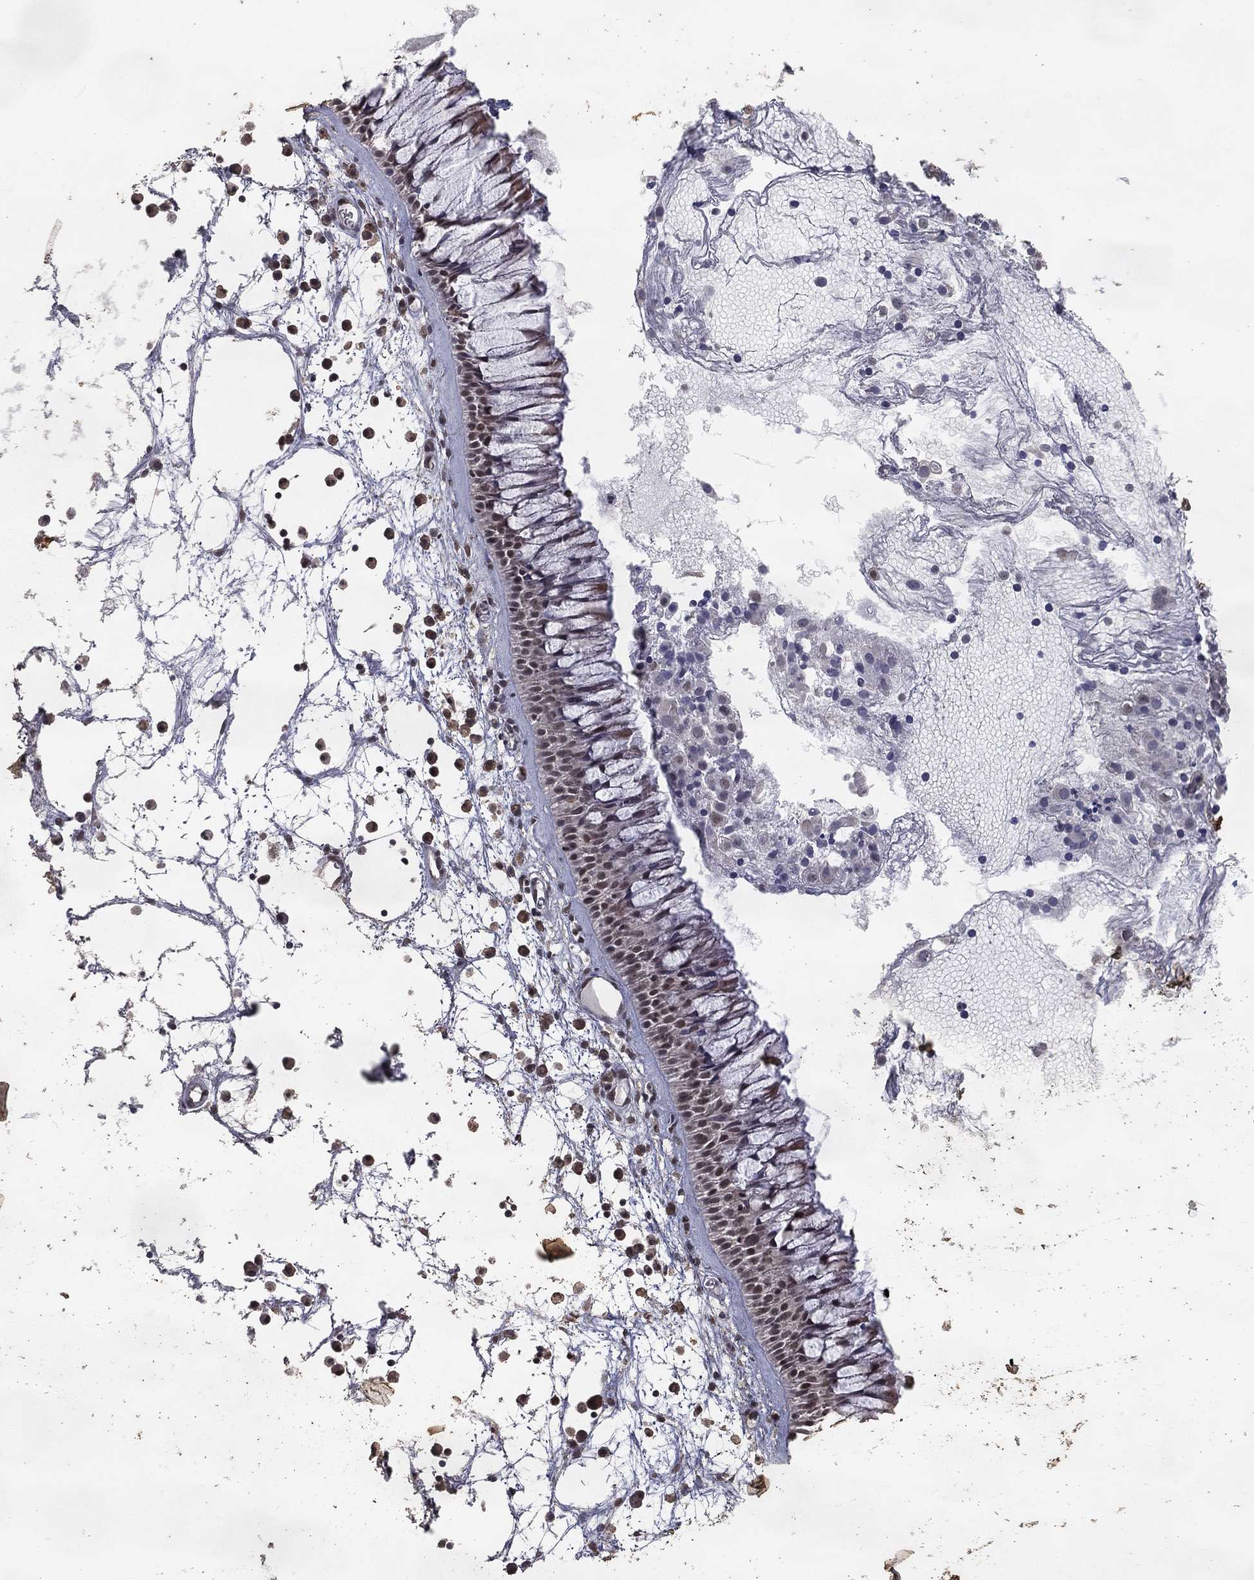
{"staining": {"intensity": "negative", "quantity": "none", "location": "none"}, "tissue": "nasopharynx", "cell_type": "Respiratory epithelial cells", "image_type": "normal", "snomed": [{"axis": "morphology", "description": "Normal tissue, NOS"}, {"axis": "topography", "description": "Nasopharynx"}], "caption": "DAB immunohistochemical staining of benign nasopharynx reveals no significant staining in respiratory epithelial cells.", "gene": "DSG1", "patient": {"sex": "male", "age": 69}}